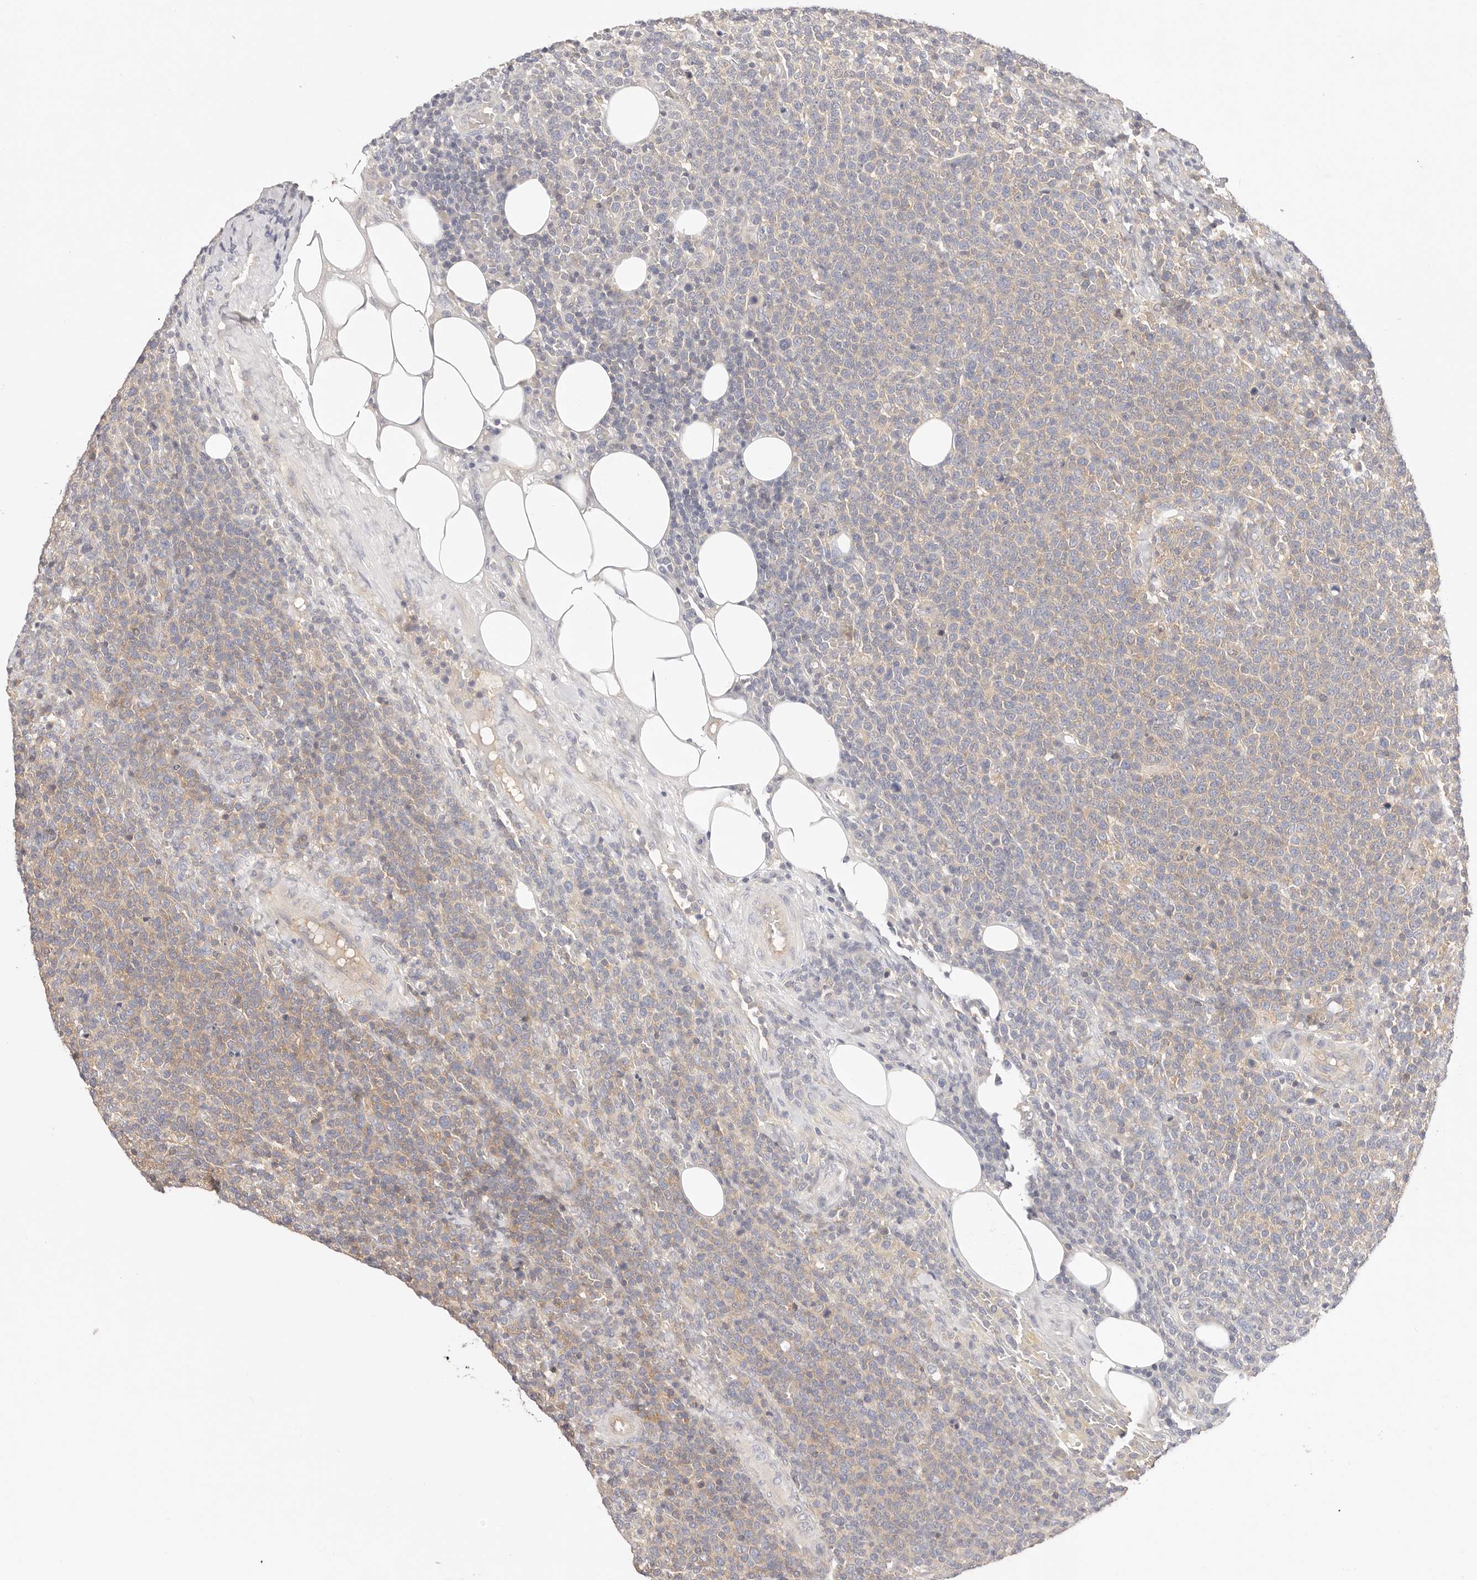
{"staining": {"intensity": "weak", "quantity": "25%-75%", "location": "cytoplasmic/membranous"}, "tissue": "lymphoma", "cell_type": "Tumor cells", "image_type": "cancer", "snomed": [{"axis": "morphology", "description": "Malignant lymphoma, non-Hodgkin's type, High grade"}, {"axis": "topography", "description": "Lymph node"}], "caption": "This photomicrograph shows IHC staining of lymphoma, with low weak cytoplasmic/membranous expression in about 25%-75% of tumor cells.", "gene": "KCMF1", "patient": {"sex": "male", "age": 61}}